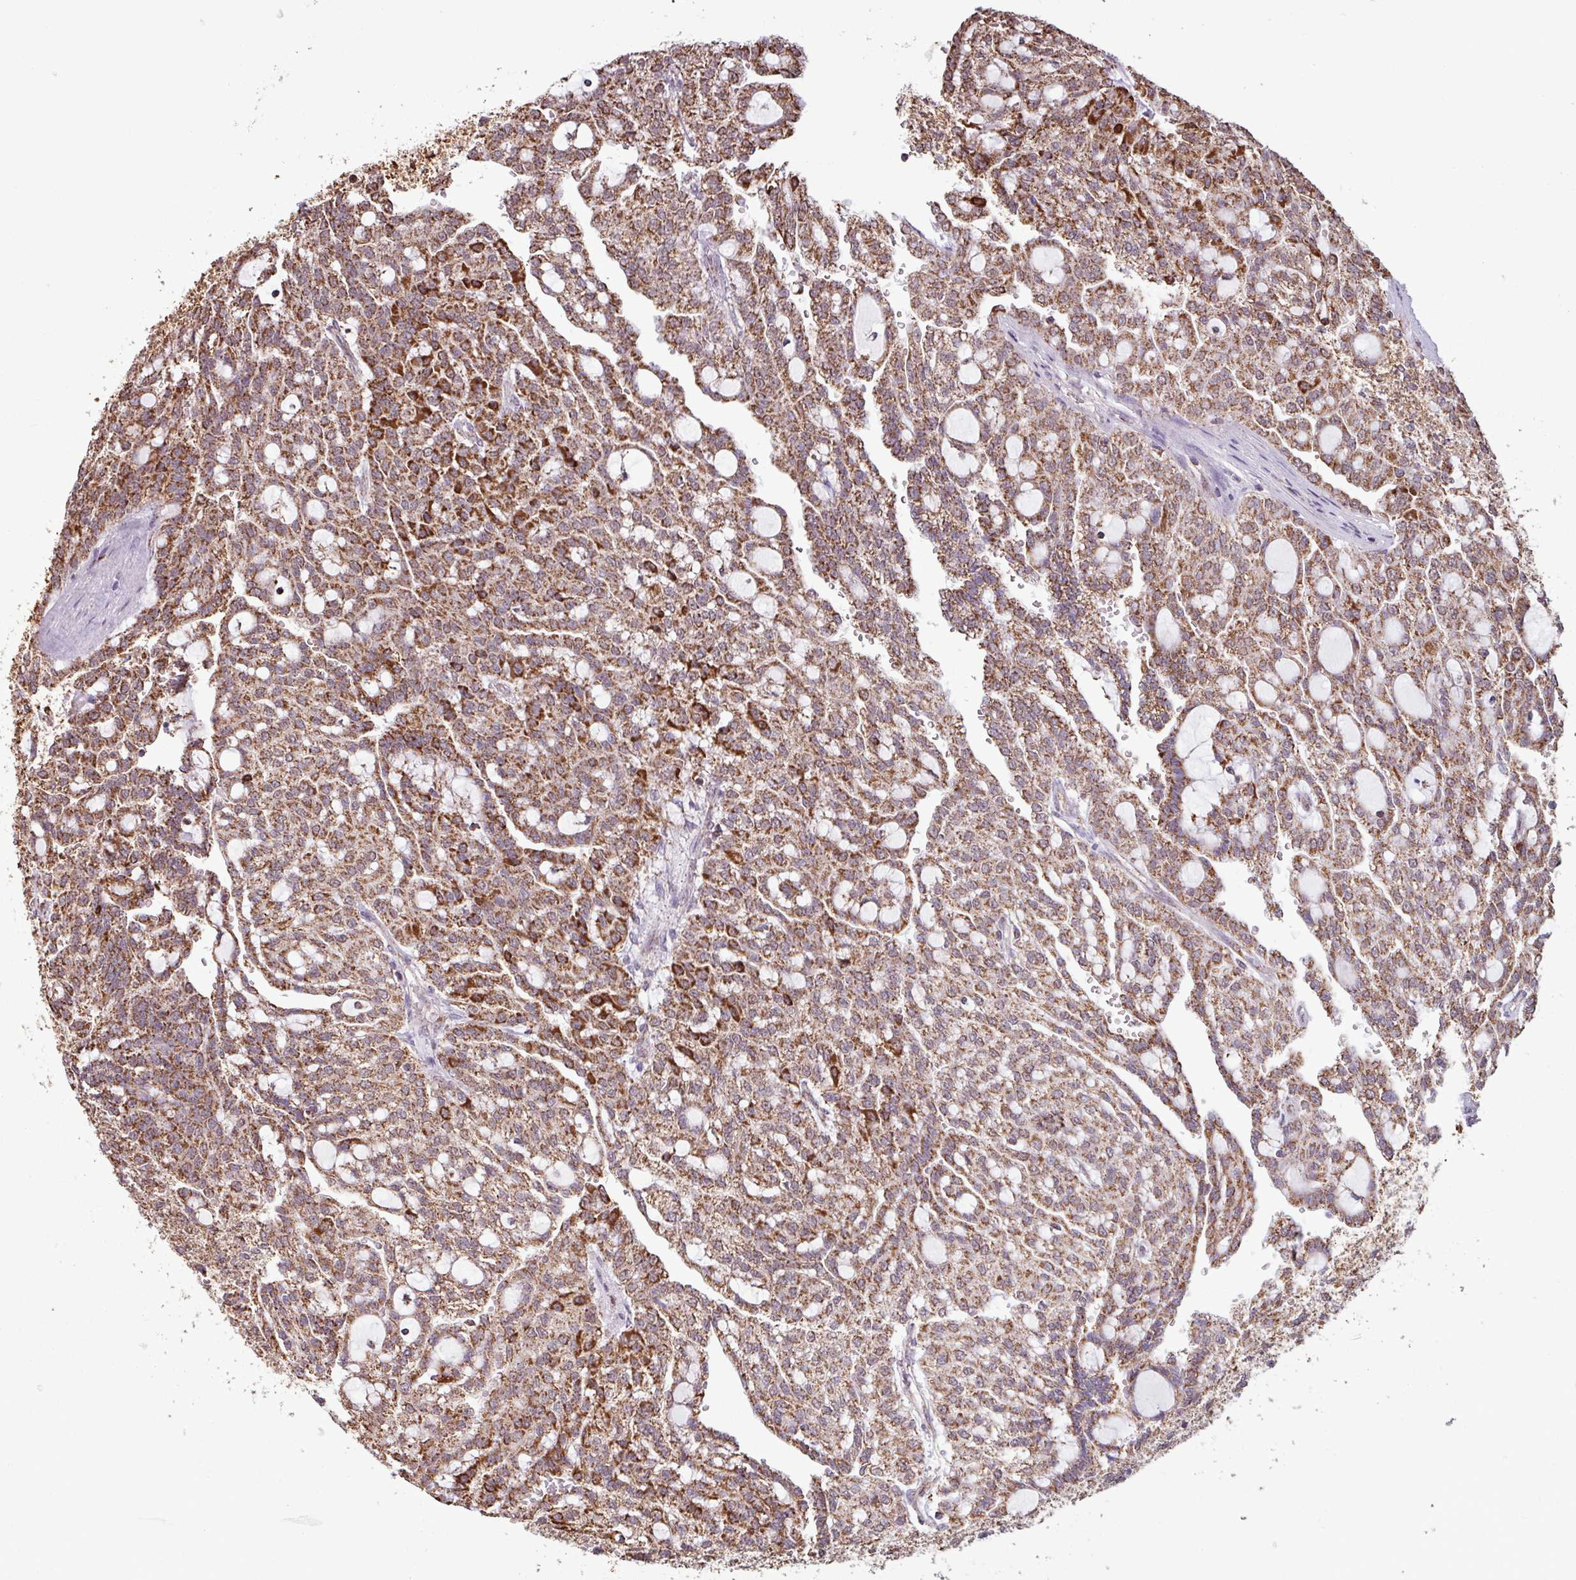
{"staining": {"intensity": "strong", "quantity": ">75%", "location": "cytoplasmic/membranous"}, "tissue": "renal cancer", "cell_type": "Tumor cells", "image_type": "cancer", "snomed": [{"axis": "morphology", "description": "Adenocarcinoma, NOS"}, {"axis": "topography", "description": "Kidney"}], "caption": "Immunohistochemical staining of adenocarcinoma (renal) exhibits strong cytoplasmic/membranous protein expression in about >75% of tumor cells. (Brightfield microscopy of DAB IHC at high magnification).", "gene": "ALG8", "patient": {"sex": "male", "age": 63}}